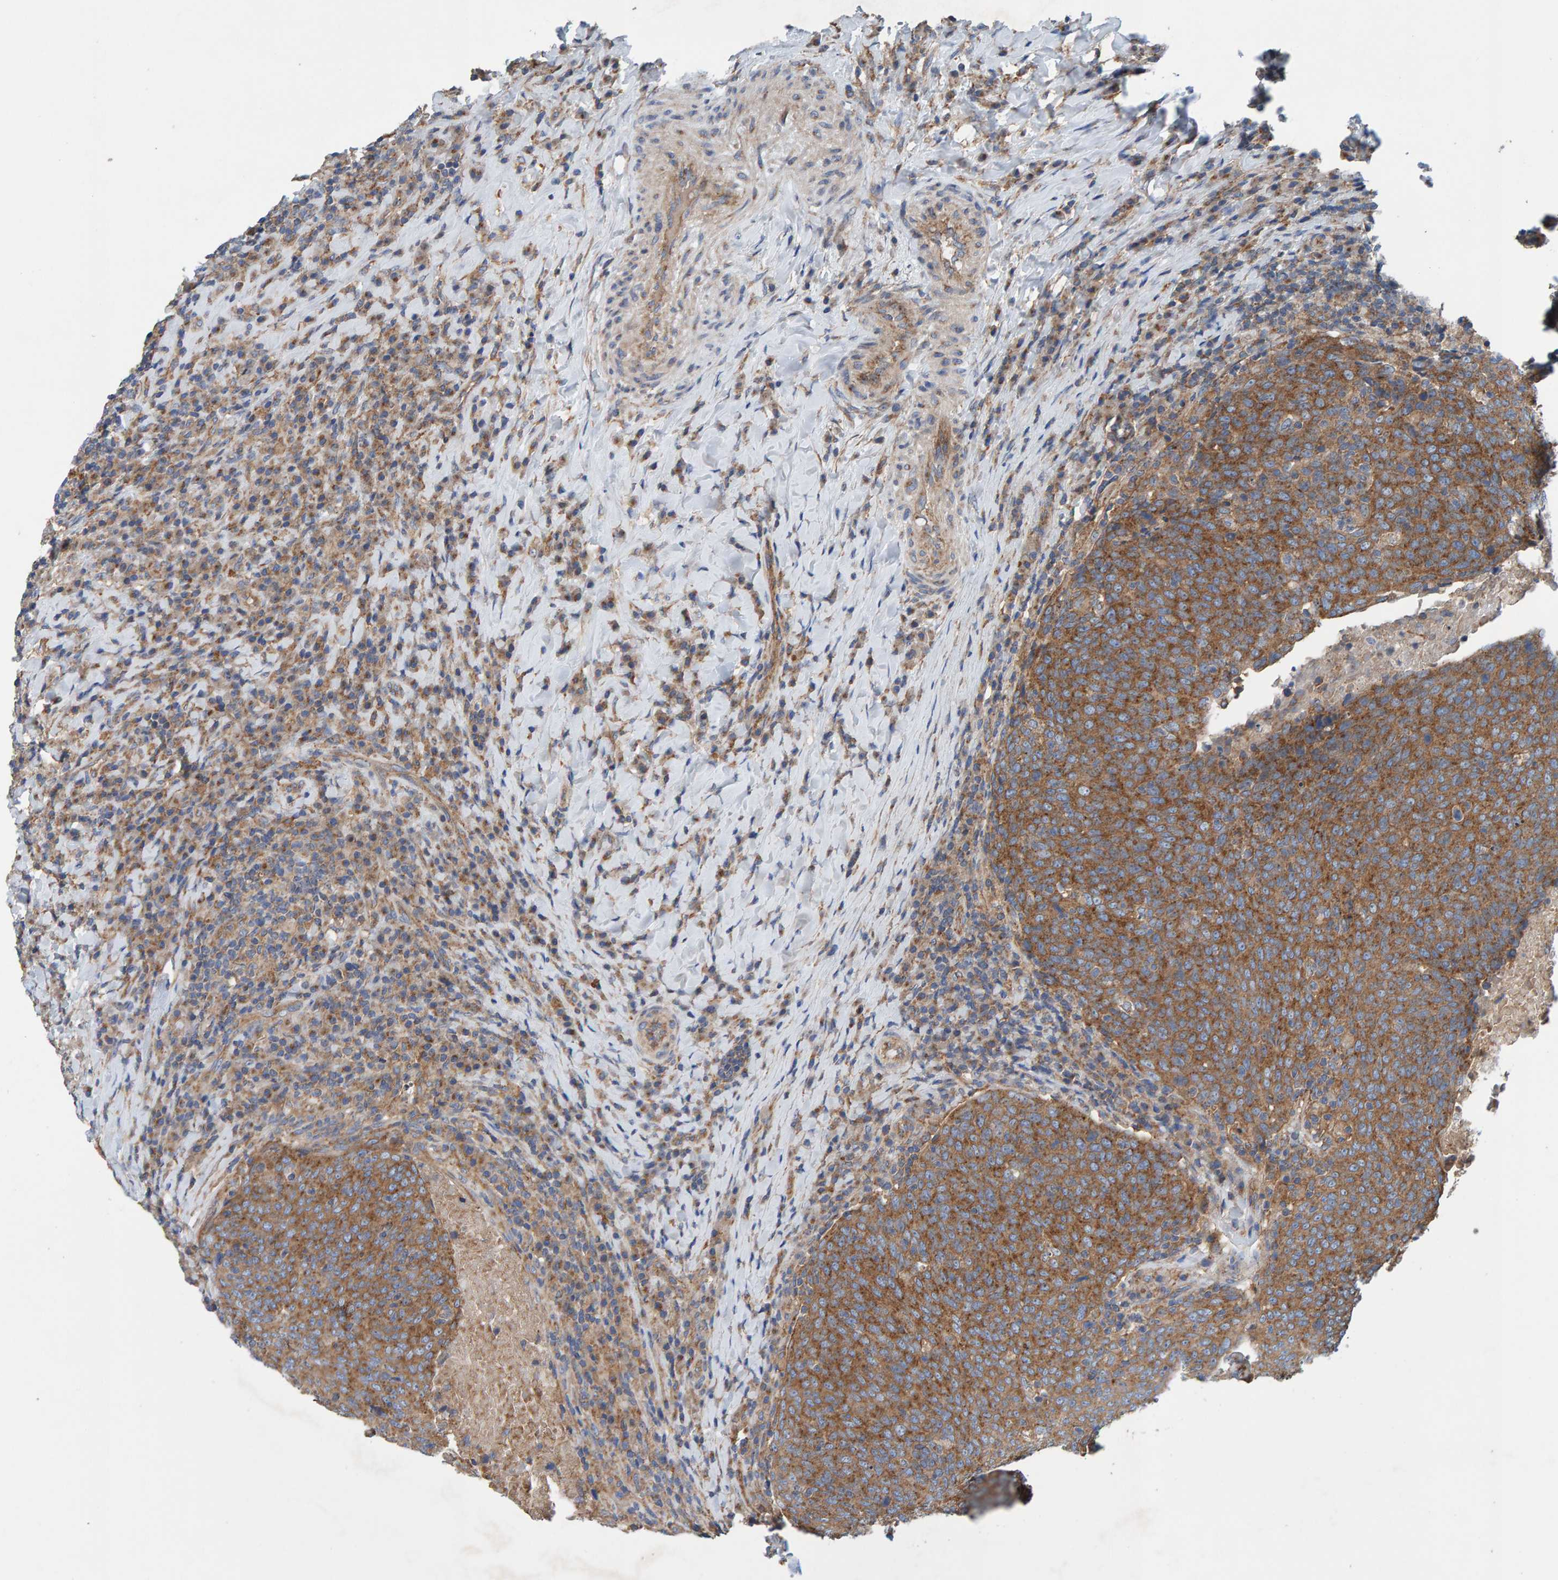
{"staining": {"intensity": "moderate", "quantity": ">75%", "location": "cytoplasmic/membranous"}, "tissue": "head and neck cancer", "cell_type": "Tumor cells", "image_type": "cancer", "snomed": [{"axis": "morphology", "description": "Squamous cell carcinoma, NOS"}, {"axis": "morphology", "description": "Squamous cell carcinoma, metastatic, NOS"}, {"axis": "topography", "description": "Lymph node"}, {"axis": "topography", "description": "Head-Neck"}], "caption": "The image demonstrates a brown stain indicating the presence of a protein in the cytoplasmic/membranous of tumor cells in squamous cell carcinoma (head and neck).", "gene": "MKLN1", "patient": {"sex": "male", "age": 62}}